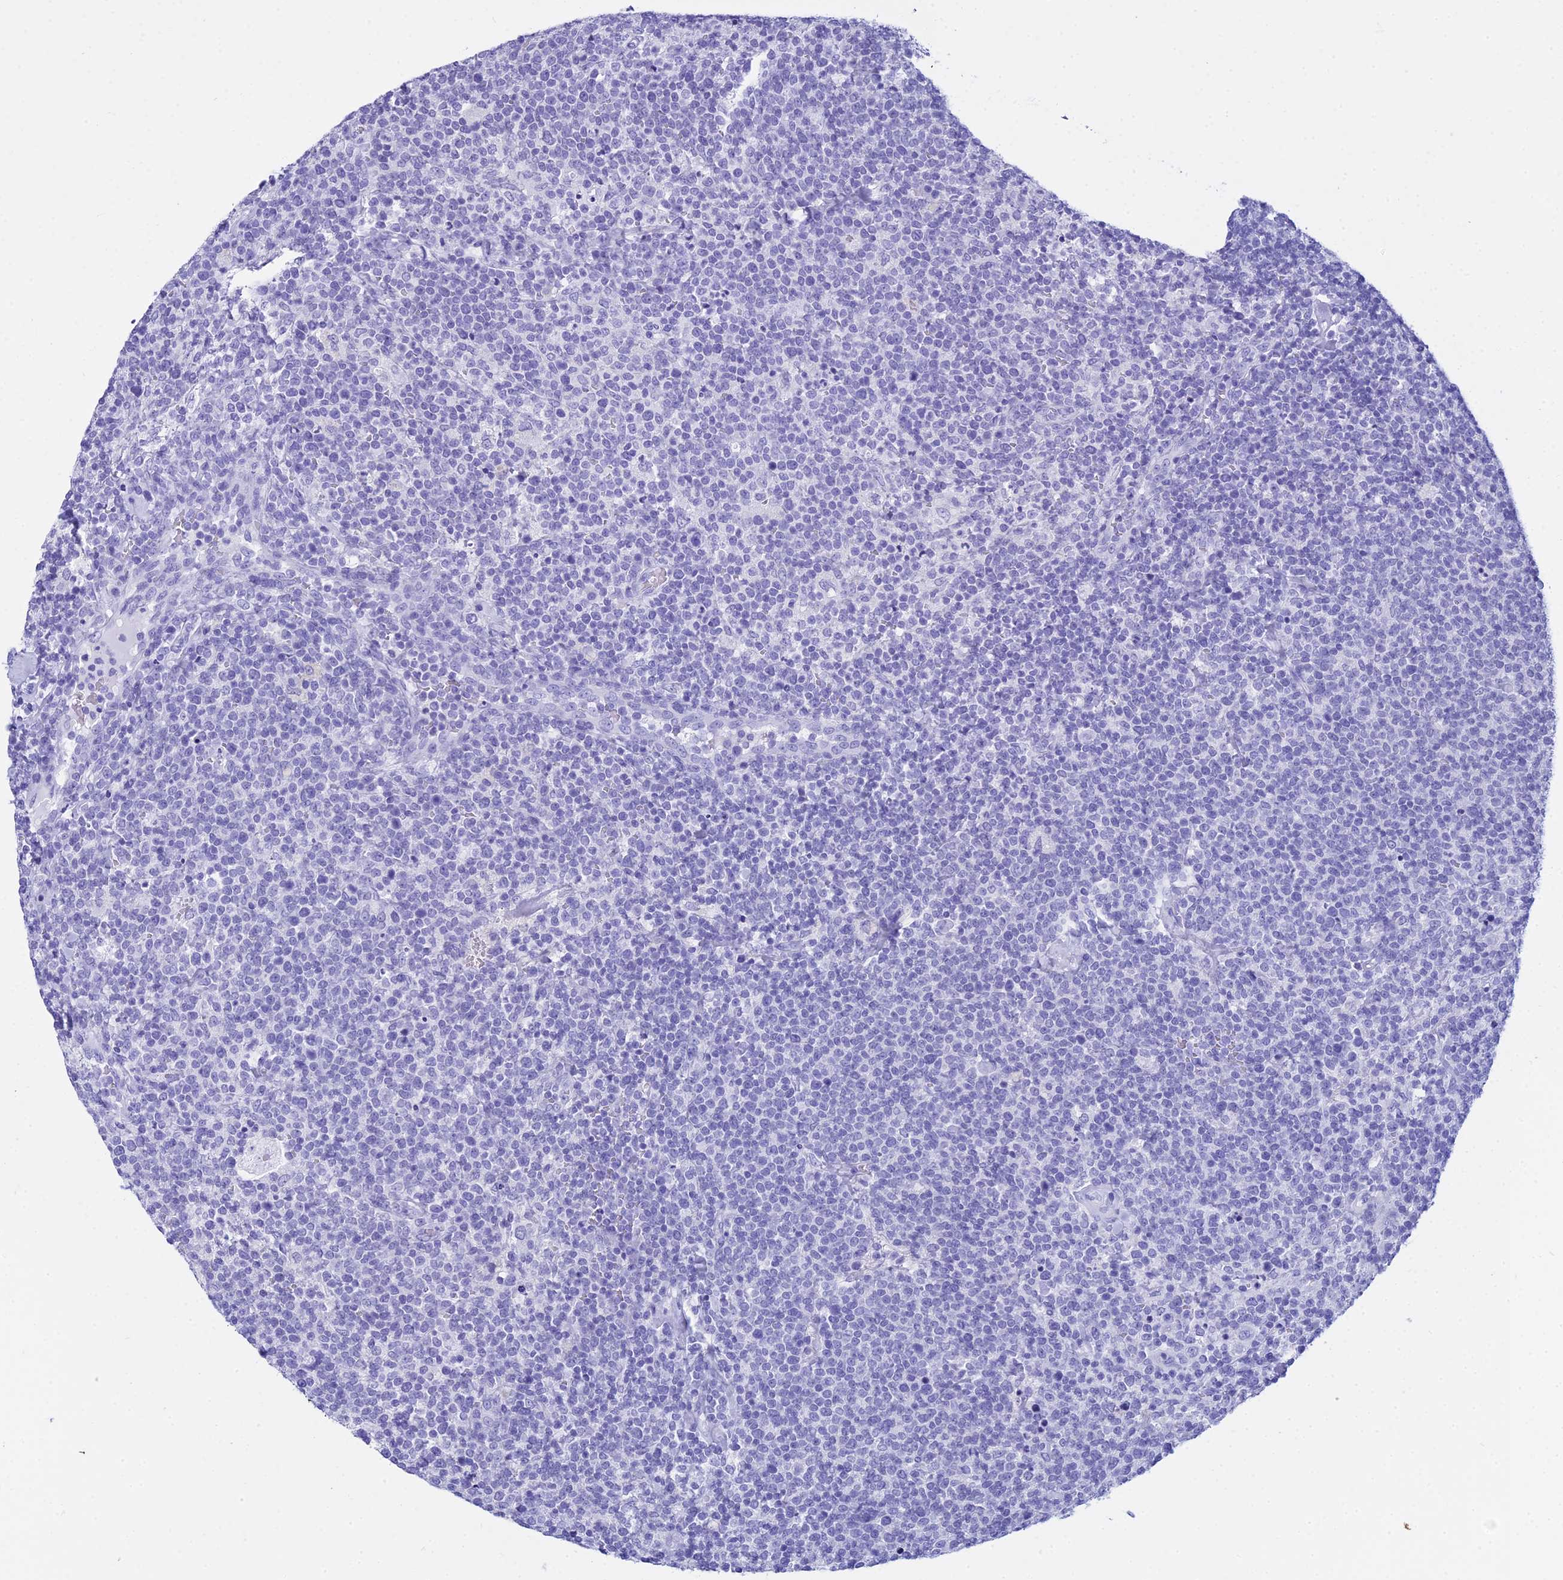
{"staining": {"intensity": "negative", "quantity": "none", "location": "none"}, "tissue": "lymphoma", "cell_type": "Tumor cells", "image_type": "cancer", "snomed": [{"axis": "morphology", "description": "Malignant lymphoma, non-Hodgkin's type, High grade"}, {"axis": "topography", "description": "Lymph node"}], "caption": "This is an immunohistochemistry (IHC) micrograph of high-grade malignant lymphoma, non-Hodgkin's type. There is no positivity in tumor cells.", "gene": "ZNF442", "patient": {"sex": "male", "age": 61}}